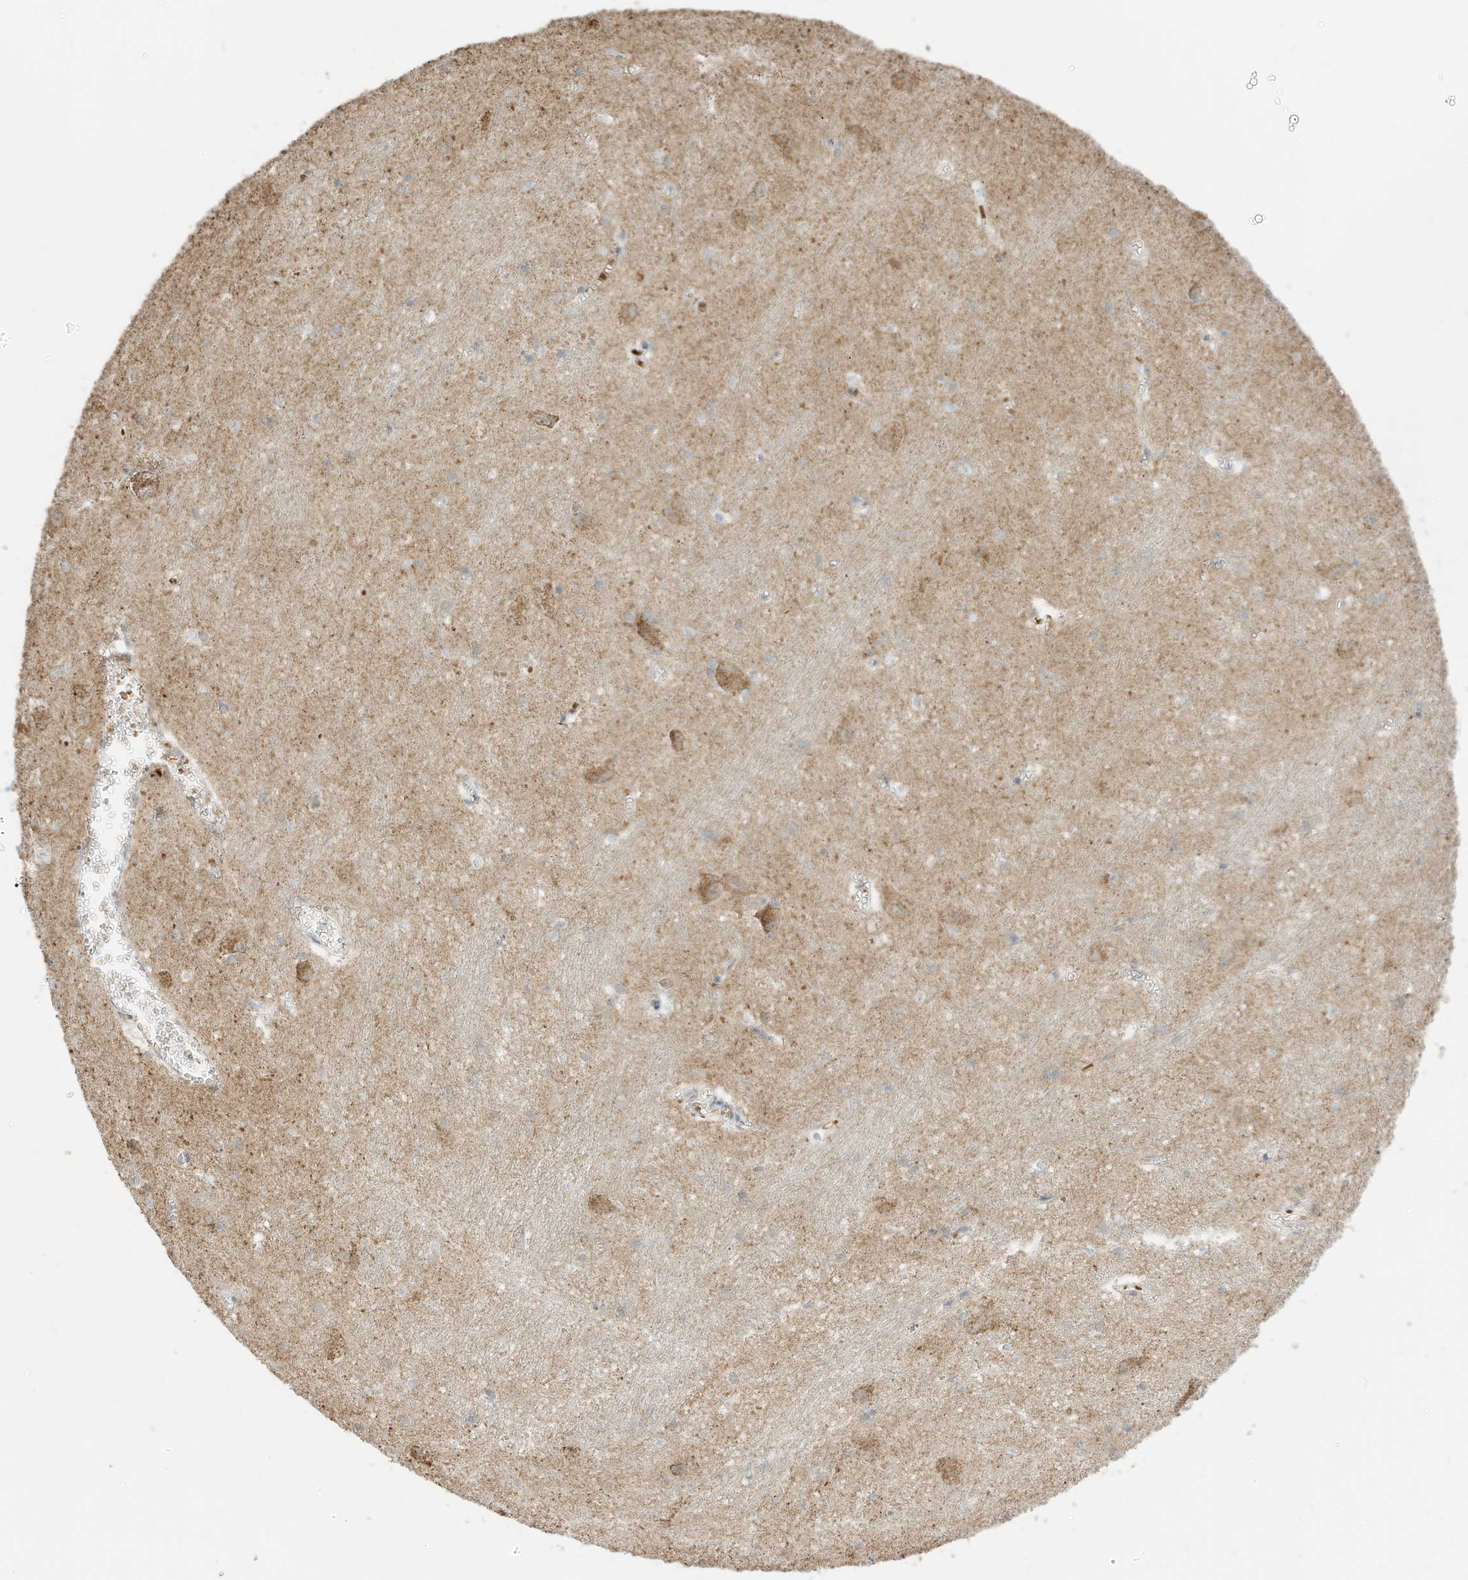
{"staining": {"intensity": "weak", "quantity": "<25%", "location": "cytoplasmic/membranous"}, "tissue": "caudate", "cell_type": "Glial cells", "image_type": "normal", "snomed": [{"axis": "morphology", "description": "Normal tissue, NOS"}, {"axis": "topography", "description": "Lateral ventricle wall"}], "caption": "This photomicrograph is of benign caudate stained with IHC to label a protein in brown with the nuclei are counter-stained blue. There is no staining in glial cells.", "gene": "MTUS2", "patient": {"sex": "male", "age": 37}}